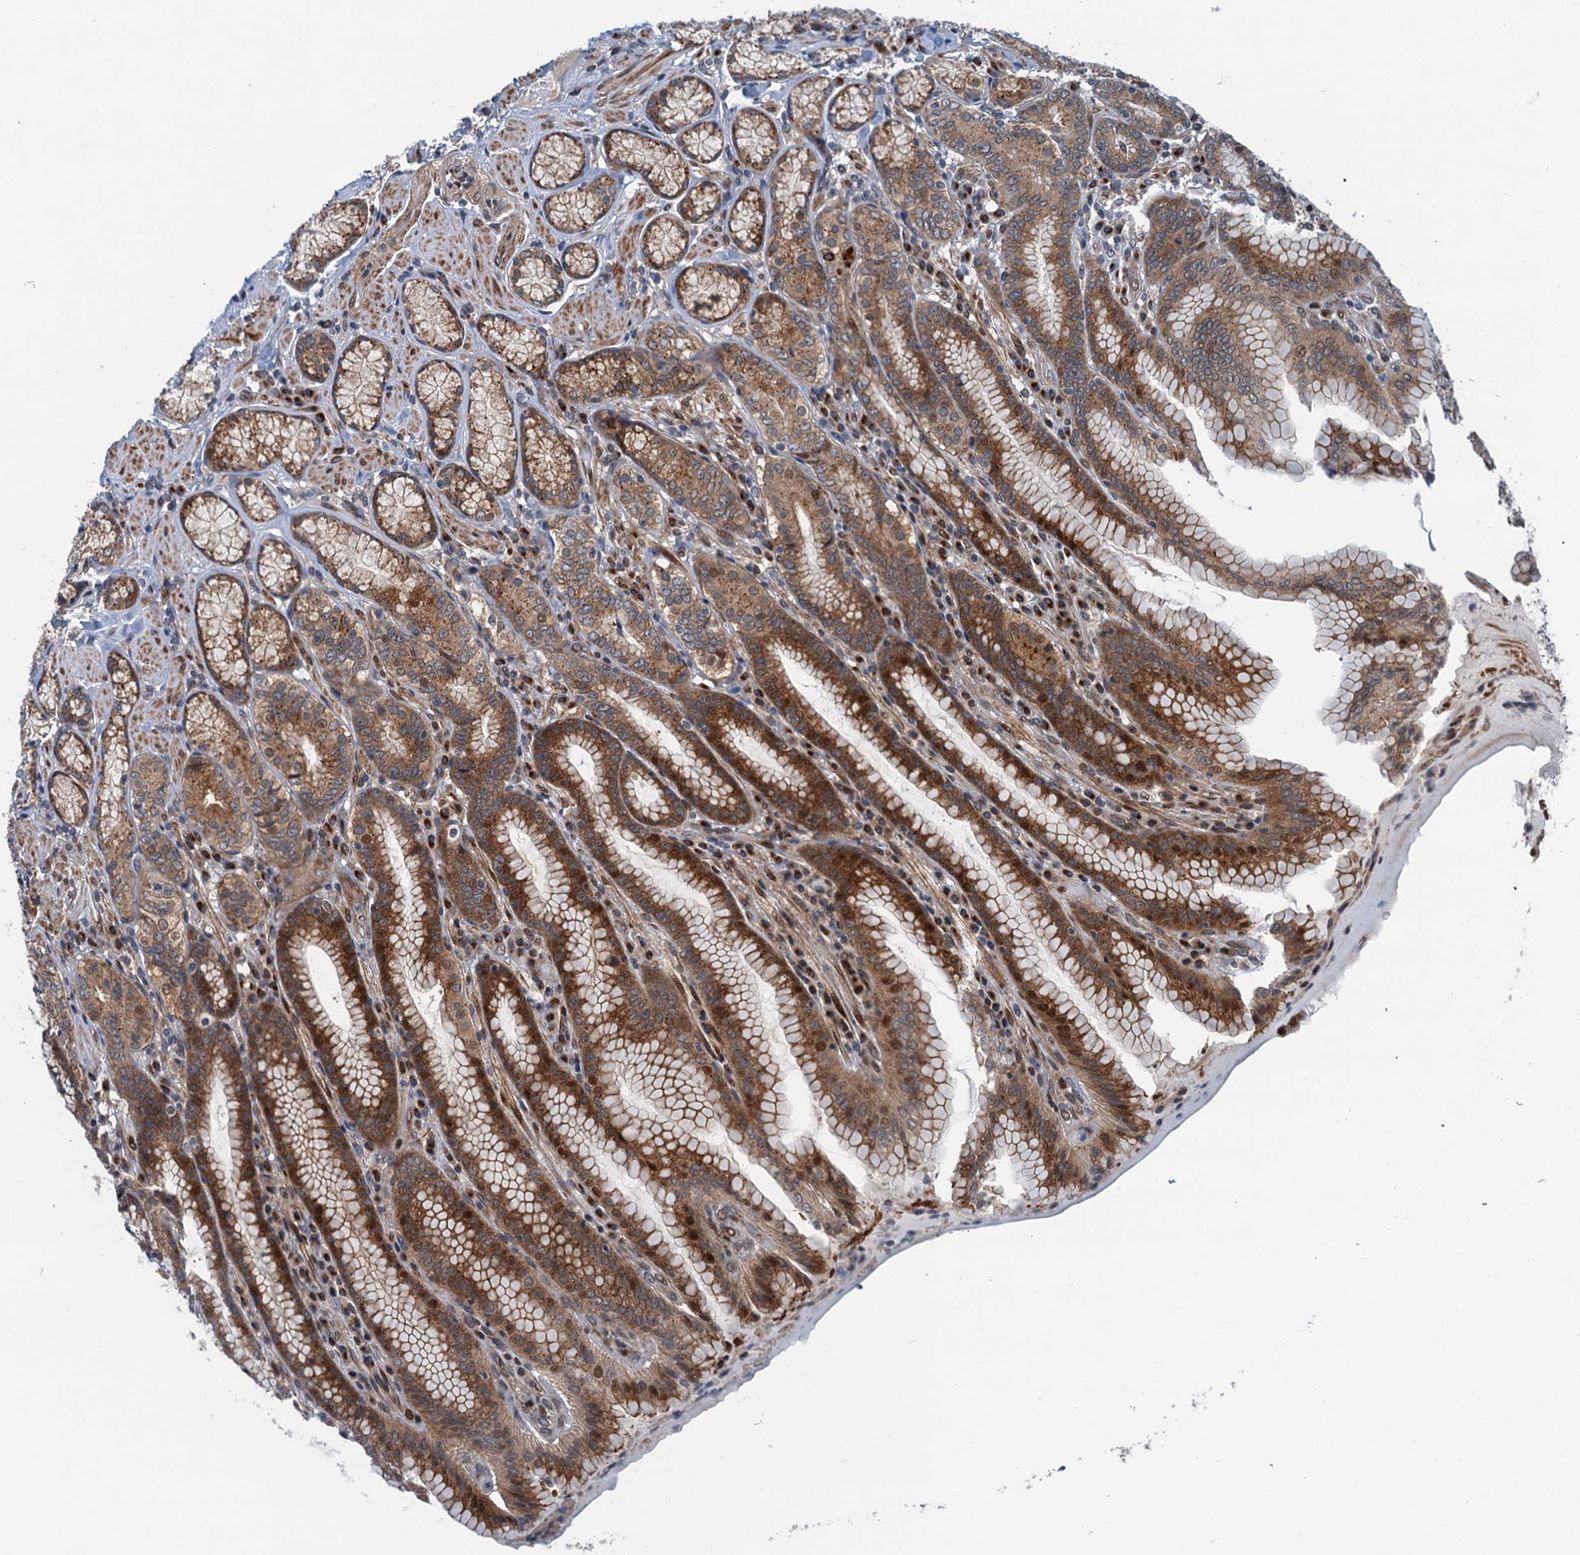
{"staining": {"intensity": "strong", "quantity": ">75%", "location": "cytoplasmic/membranous,nuclear"}, "tissue": "stomach", "cell_type": "Glandular cells", "image_type": "normal", "snomed": [{"axis": "morphology", "description": "Normal tissue, NOS"}, {"axis": "topography", "description": "Stomach, upper"}, {"axis": "topography", "description": "Stomach, lower"}], "caption": "Immunohistochemical staining of normal human stomach exhibits high levels of strong cytoplasmic/membranous,nuclear staining in approximately >75% of glandular cells. Nuclei are stained in blue.", "gene": "DYNC2I2", "patient": {"sex": "female", "age": 76}}